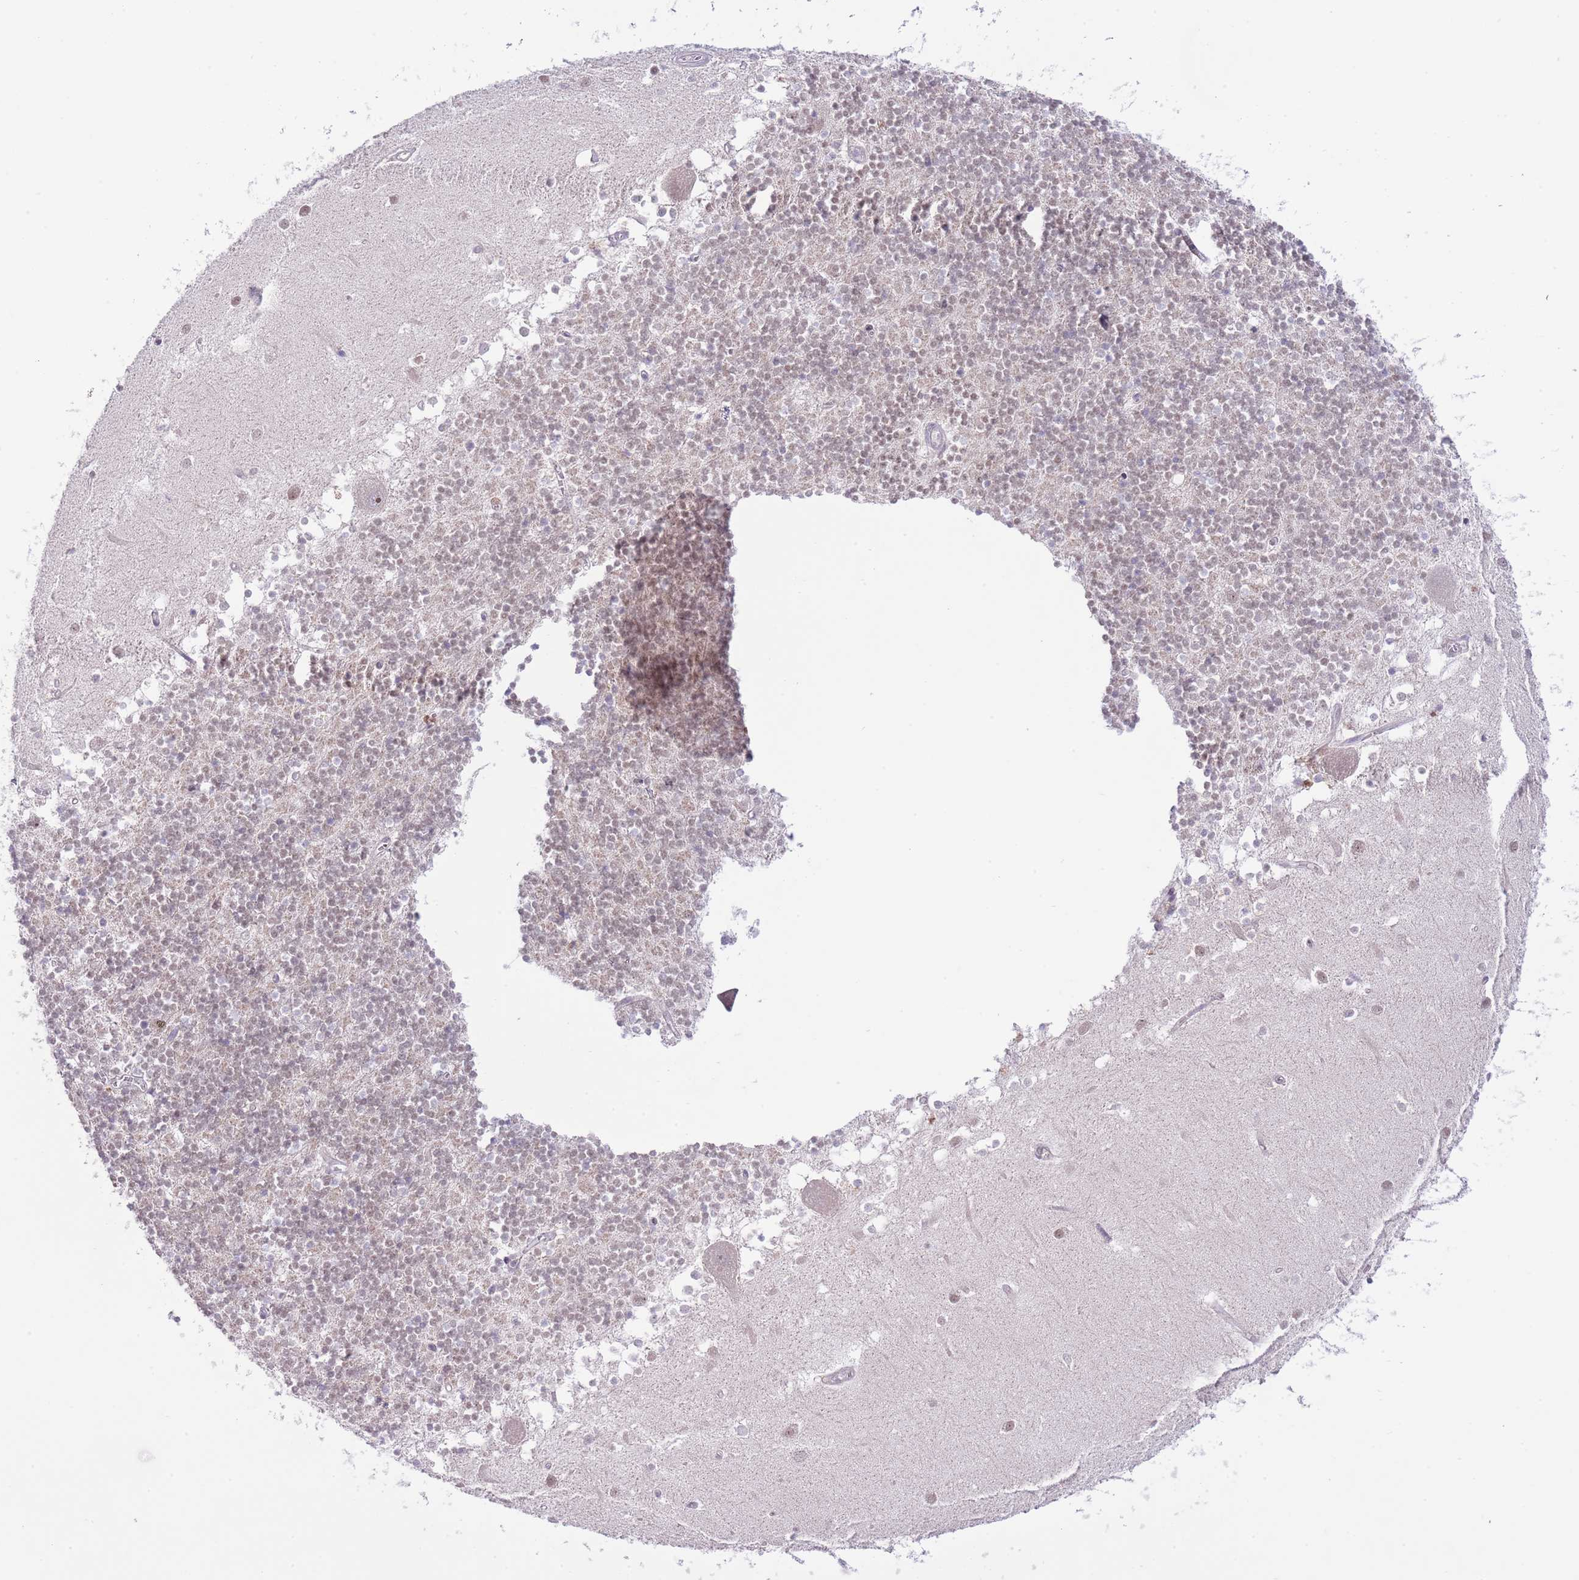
{"staining": {"intensity": "weak", "quantity": "<25%", "location": "nuclear"}, "tissue": "cerebellum", "cell_type": "Cells in granular layer", "image_type": "normal", "snomed": [{"axis": "morphology", "description": "Normal tissue, NOS"}, {"axis": "topography", "description": "Cerebellum"}], "caption": "The histopathology image exhibits no significant positivity in cells in granular layer of cerebellum. (Stains: DAB (3,3'-diaminobenzidine) IHC with hematoxylin counter stain, Microscopy: brightfield microscopy at high magnification).", "gene": "GALK2", "patient": {"sex": "male", "age": 54}}